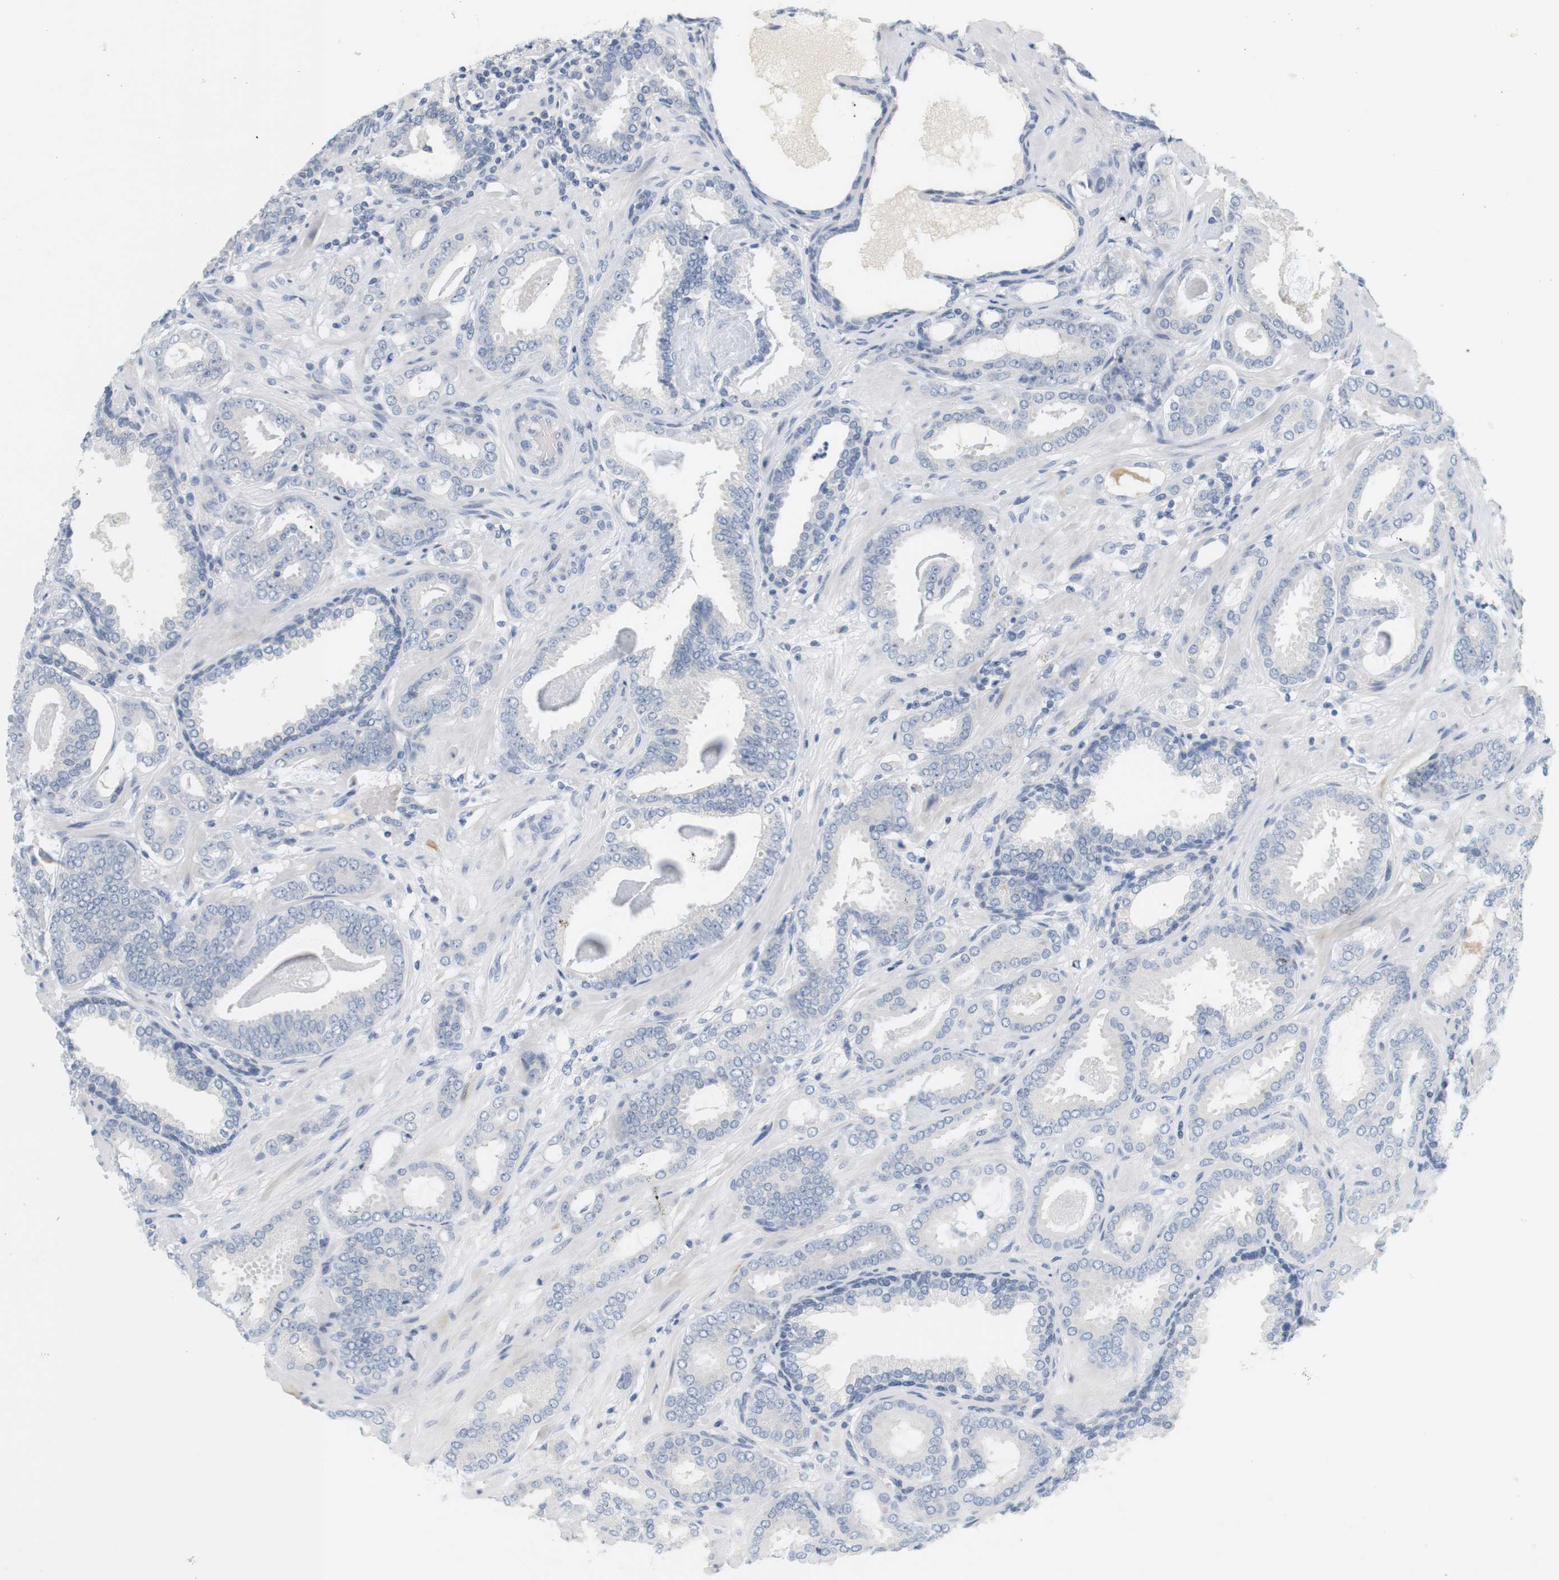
{"staining": {"intensity": "negative", "quantity": "none", "location": "none"}, "tissue": "prostate cancer", "cell_type": "Tumor cells", "image_type": "cancer", "snomed": [{"axis": "morphology", "description": "Adenocarcinoma, Low grade"}, {"axis": "topography", "description": "Prostate"}], "caption": "Human low-grade adenocarcinoma (prostate) stained for a protein using immunohistochemistry (IHC) exhibits no positivity in tumor cells.", "gene": "OPRM1", "patient": {"sex": "male", "age": 53}}